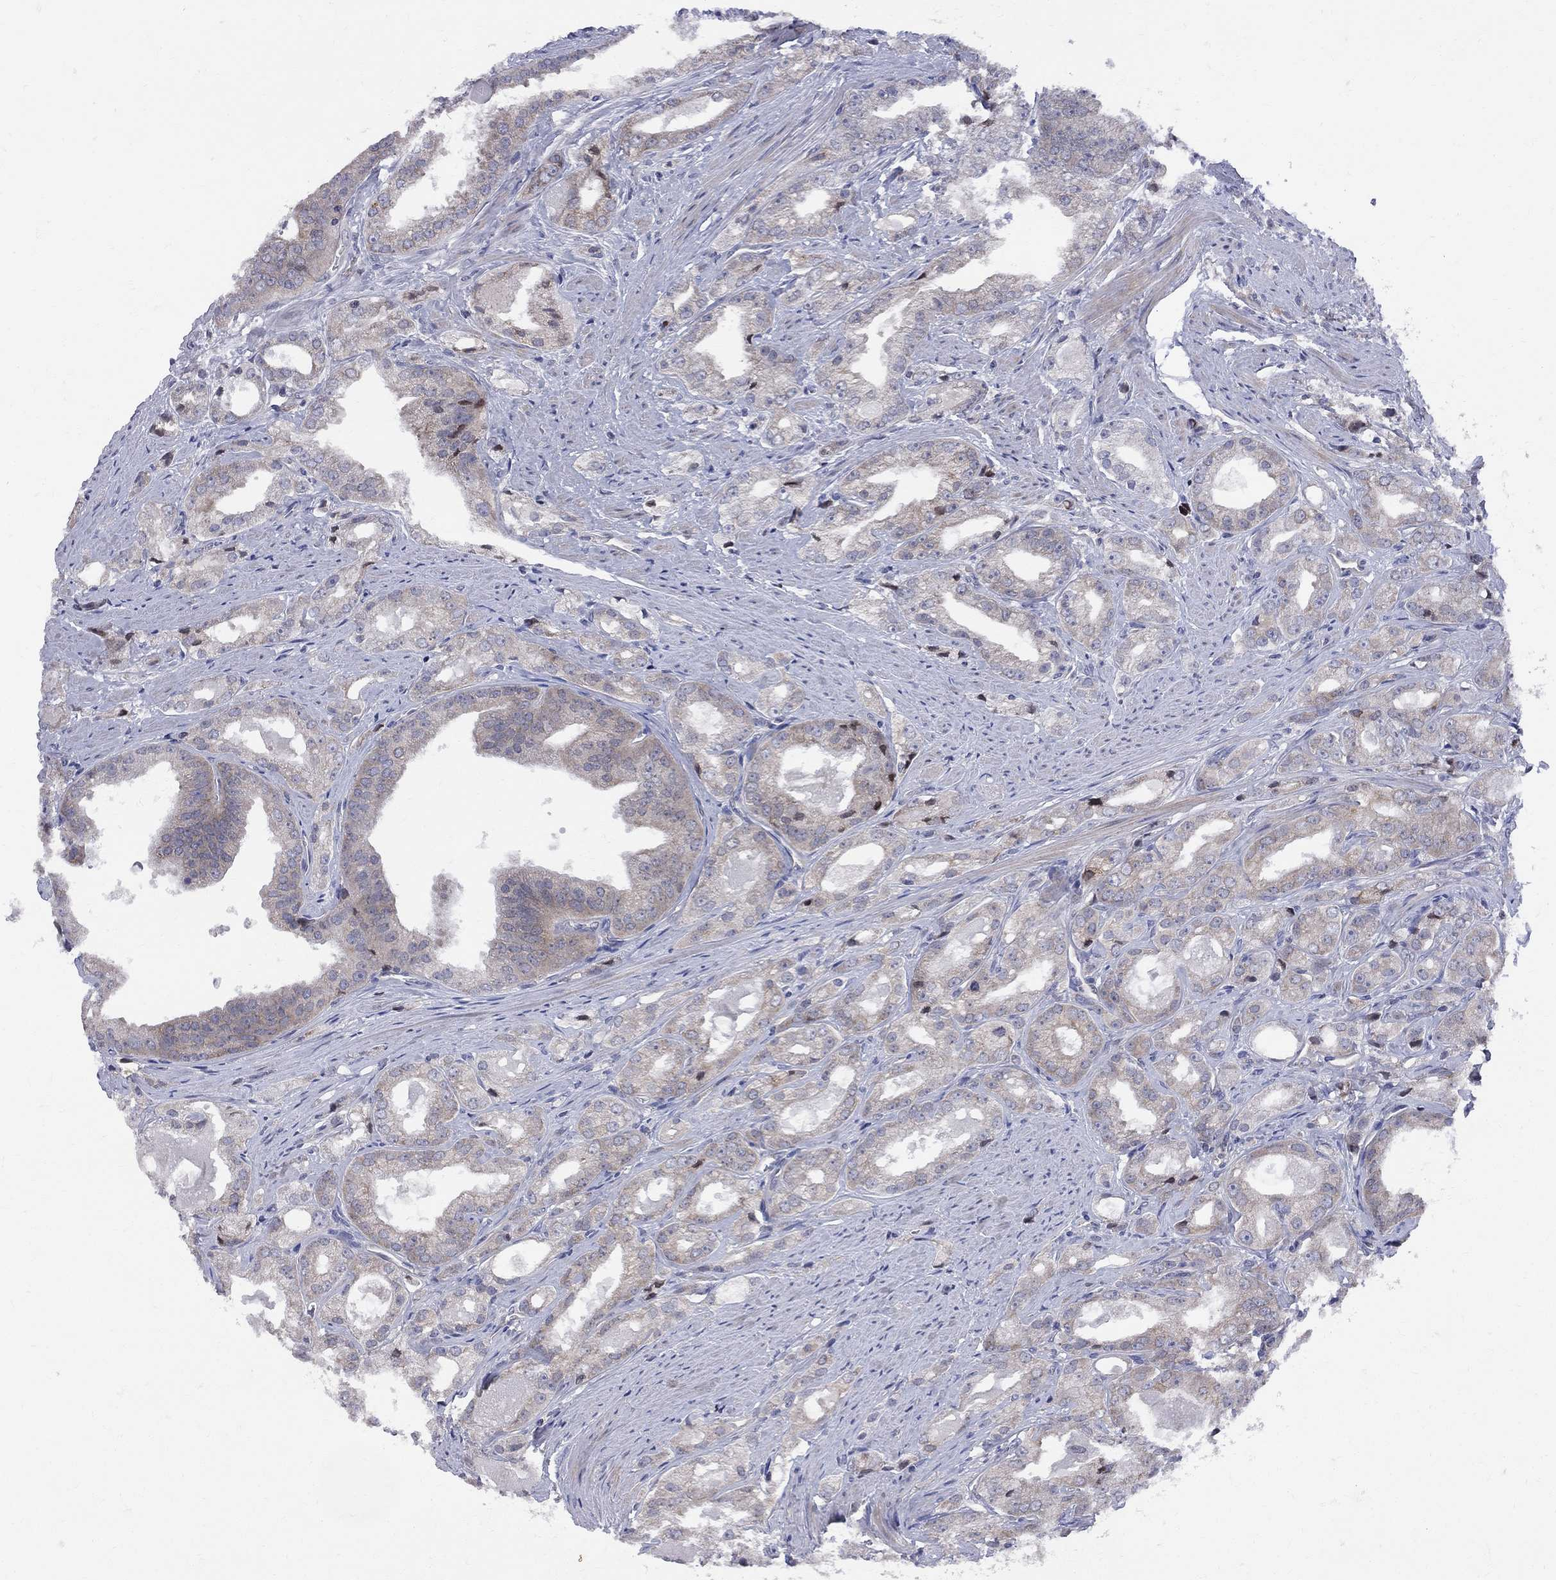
{"staining": {"intensity": "weak", "quantity": "<25%", "location": "nuclear"}, "tissue": "prostate cancer", "cell_type": "Tumor cells", "image_type": "cancer", "snomed": [{"axis": "morphology", "description": "Adenocarcinoma, NOS"}, {"axis": "morphology", "description": "Adenocarcinoma, High grade"}, {"axis": "topography", "description": "Prostate"}], "caption": "The histopathology image shows no staining of tumor cells in adenocarcinoma (prostate).", "gene": "CNOT11", "patient": {"sex": "male", "age": 70}}